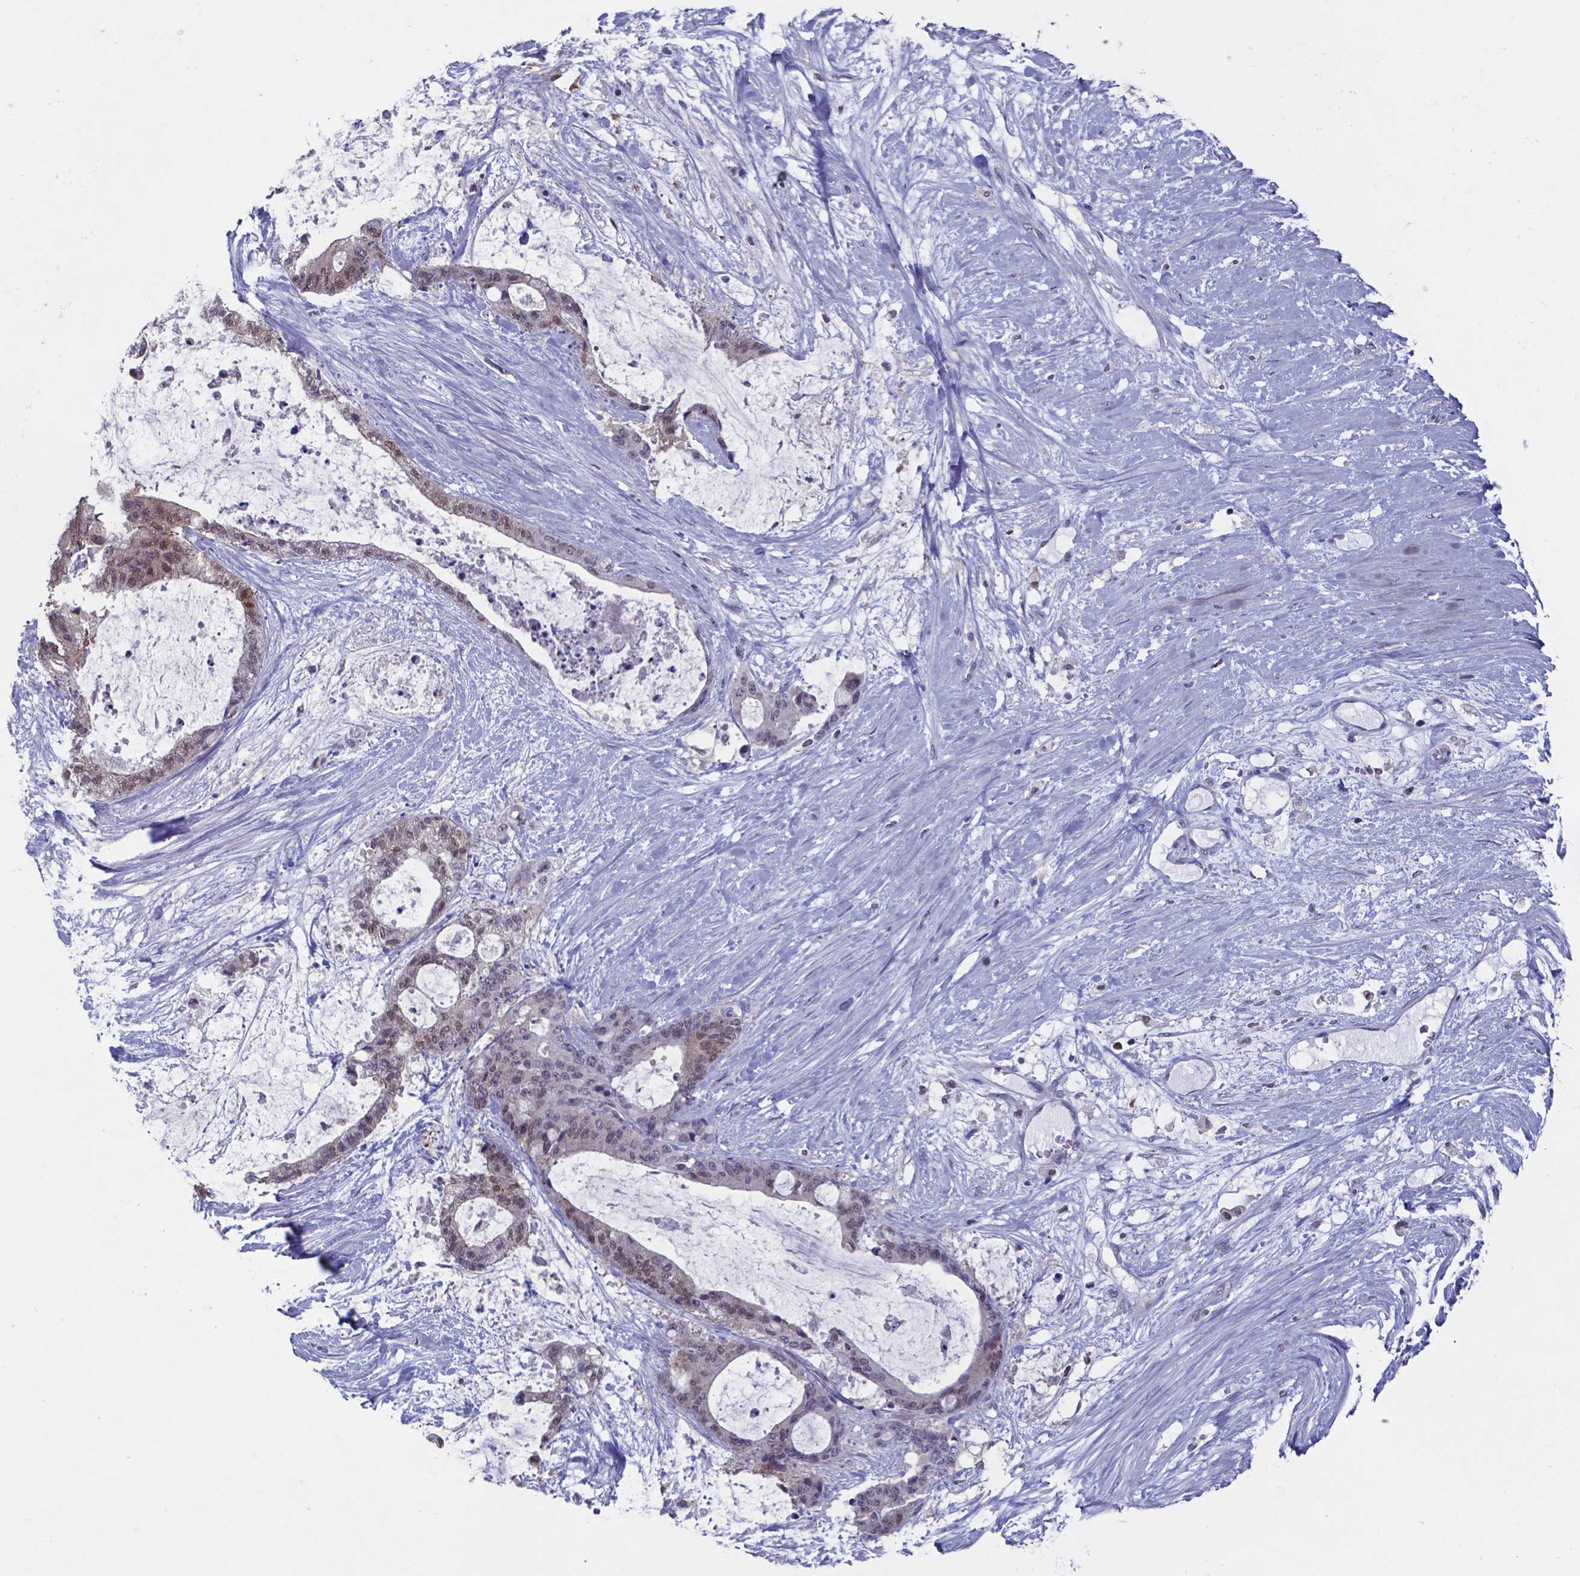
{"staining": {"intensity": "moderate", "quantity": "<25%", "location": "nuclear"}, "tissue": "liver cancer", "cell_type": "Tumor cells", "image_type": "cancer", "snomed": [{"axis": "morphology", "description": "Normal tissue, NOS"}, {"axis": "morphology", "description": "Cholangiocarcinoma"}, {"axis": "topography", "description": "Liver"}, {"axis": "topography", "description": "Peripheral nerve tissue"}], "caption": "A brown stain labels moderate nuclear positivity of a protein in liver cancer tumor cells. (DAB = brown stain, brightfield microscopy at high magnification).", "gene": "TDP2", "patient": {"sex": "female", "age": 73}}